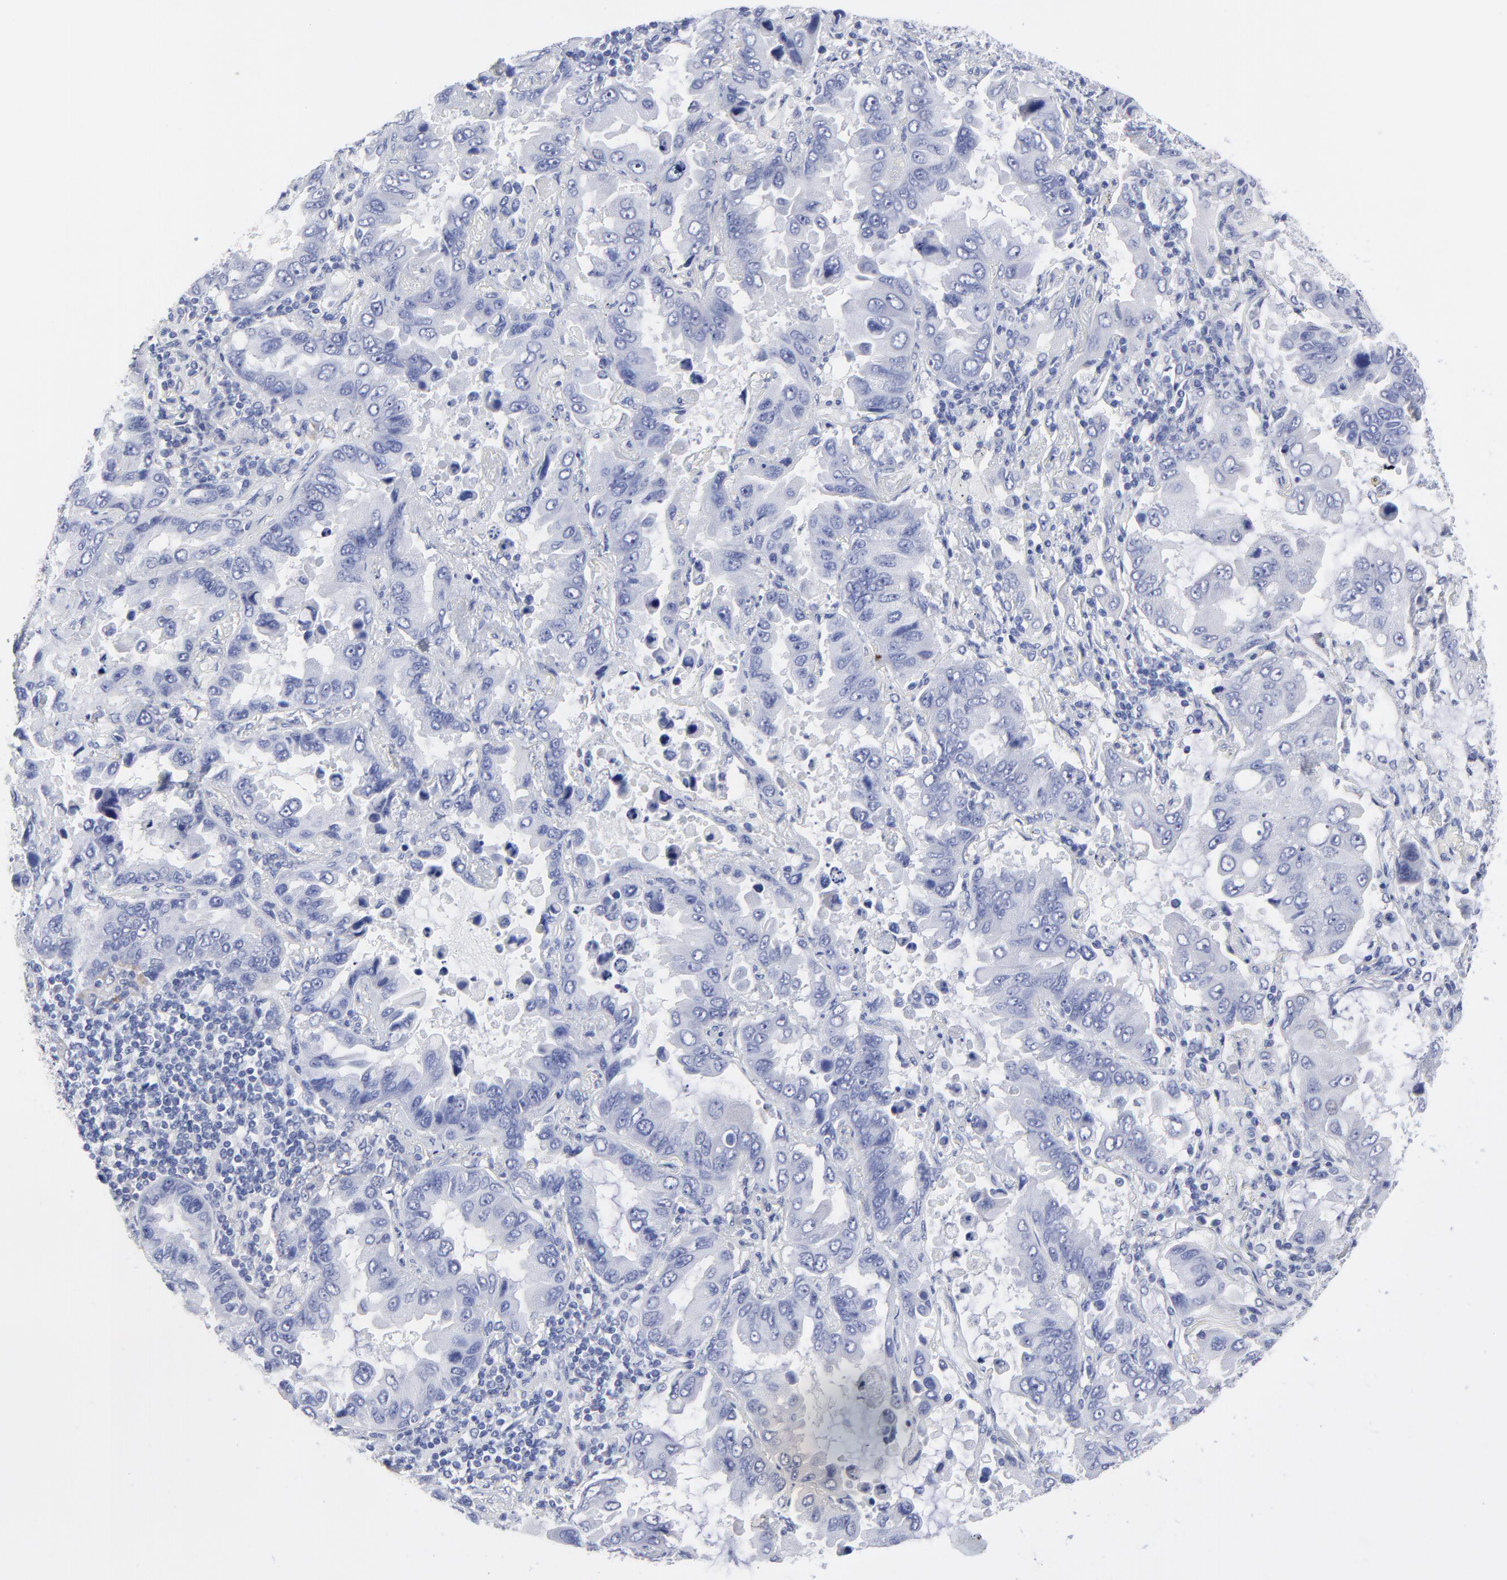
{"staining": {"intensity": "negative", "quantity": "none", "location": "none"}, "tissue": "lung cancer", "cell_type": "Tumor cells", "image_type": "cancer", "snomed": [{"axis": "morphology", "description": "Adenocarcinoma, NOS"}, {"axis": "topography", "description": "Lung"}], "caption": "Tumor cells show no significant protein expression in lung adenocarcinoma.", "gene": "DUSP9", "patient": {"sex": "male", "age": 64}}